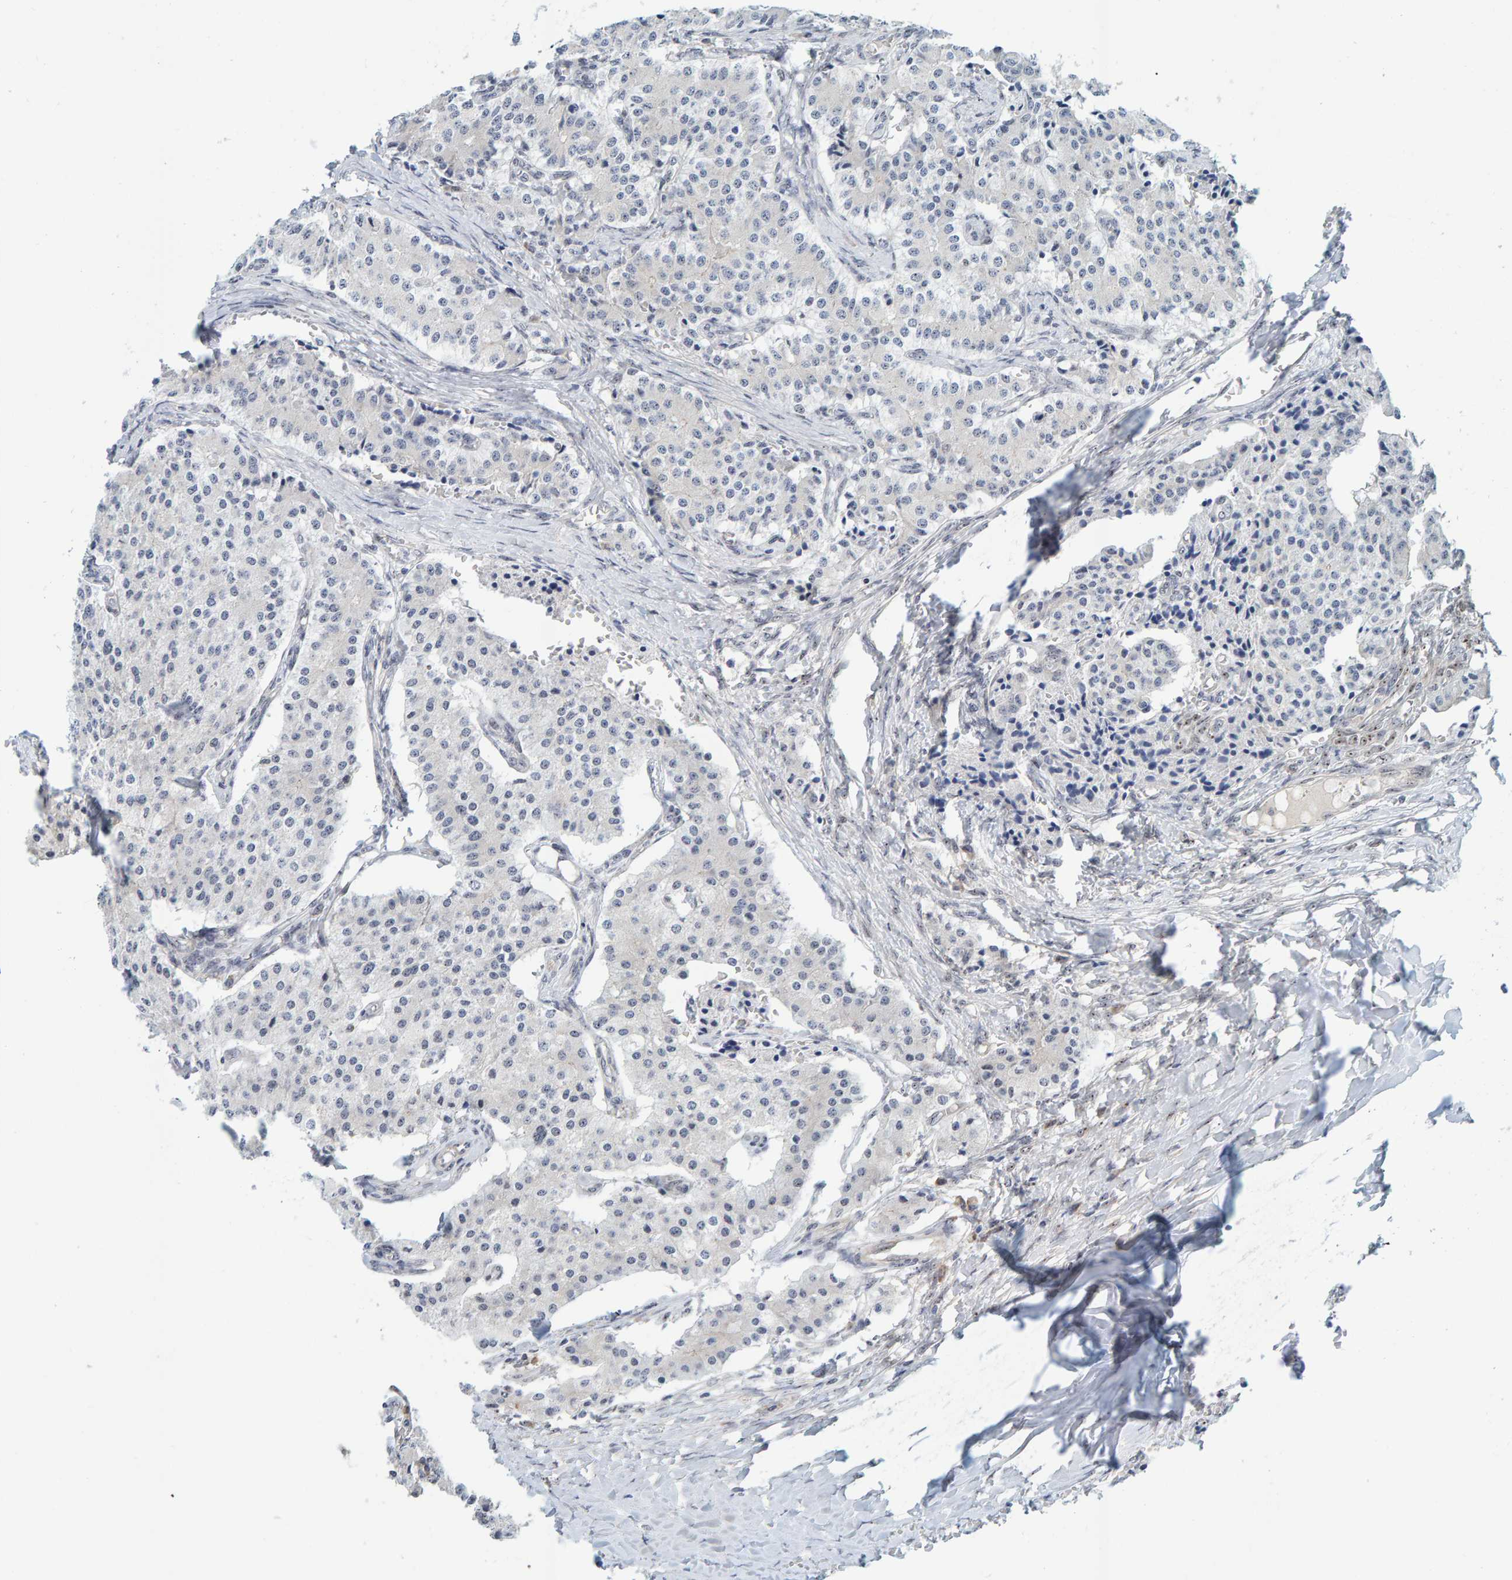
{"staining": {"intensity": "negative", "quantity": "none", "location": "none"}, "tissue": "carcinoid", "cell_type": "Tumor cells", "image_type": "cancer", "snomed": [{"axis": "morphology", "description": "Carcinoid, malignant, NOS"}, {"axis": "topography", "description": "Colon"}], "caption": "Tumor cells are negative for protein expression in human carcinoid (malignant).", "gene": "POLR1E", "patient": {"sex": "female", "age": 52}}